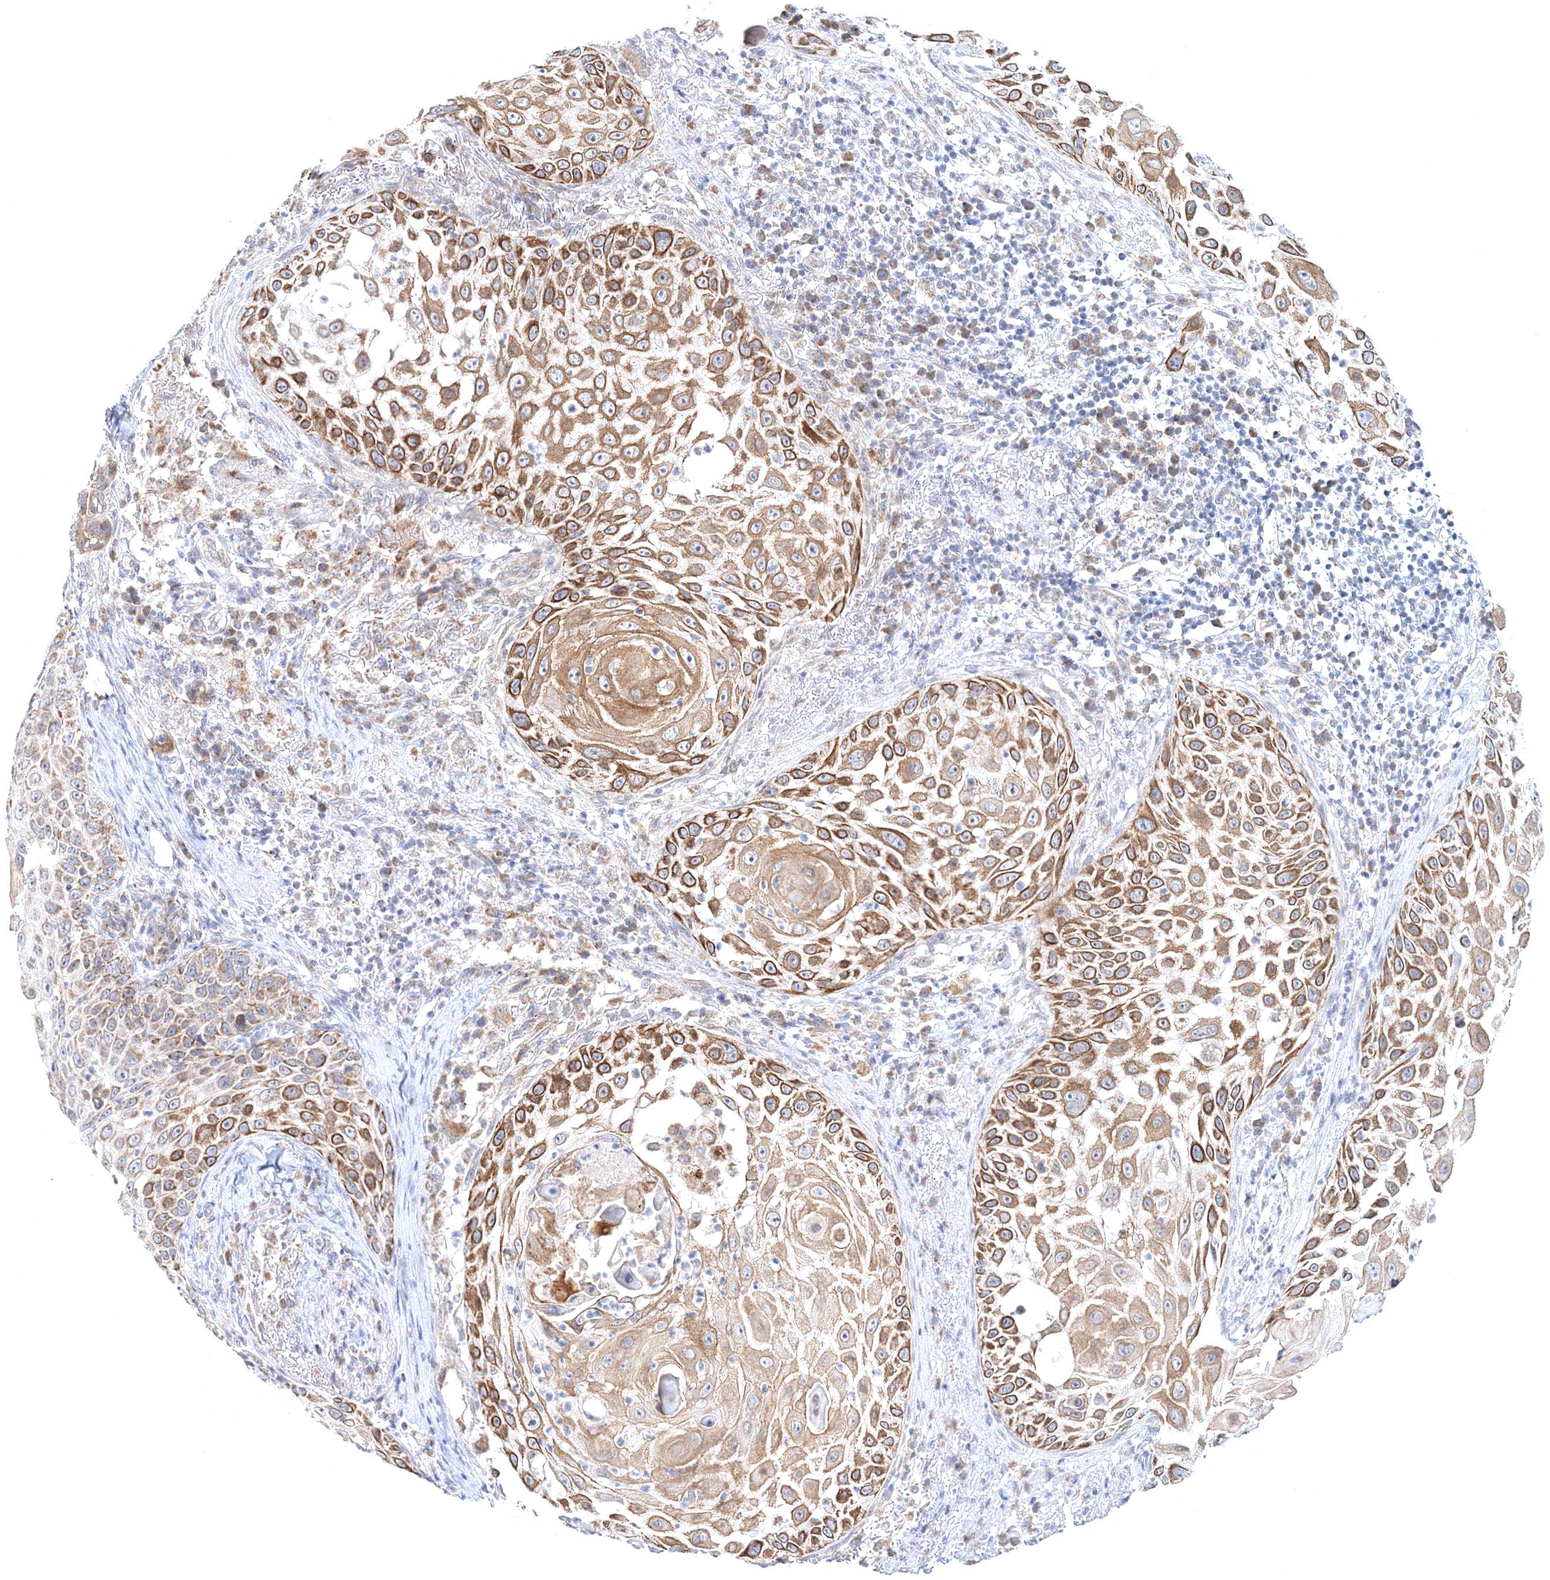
{"staining": {"intensity": "moderate", "quantity": ">75%", "location": "cytoplasmic/membranous"}, "tissue": "skin cancer", "cell_type": "Tumor cells", "image_type": "cancer", "snomed": [{"axis": "morphology", "description": "Squamous cell carcinoma, NOS"}, {"axis": "topography", "description": "Skin"}], "caption": "Immunohistochemistry of human squamous cell carcinoma (skin) displays medium levels of moderate cytoplasmic/membranous positivity in about >75% of tumor cells.", "gene": "RNF150", "patient": {"sex": "female", "age": 44}}